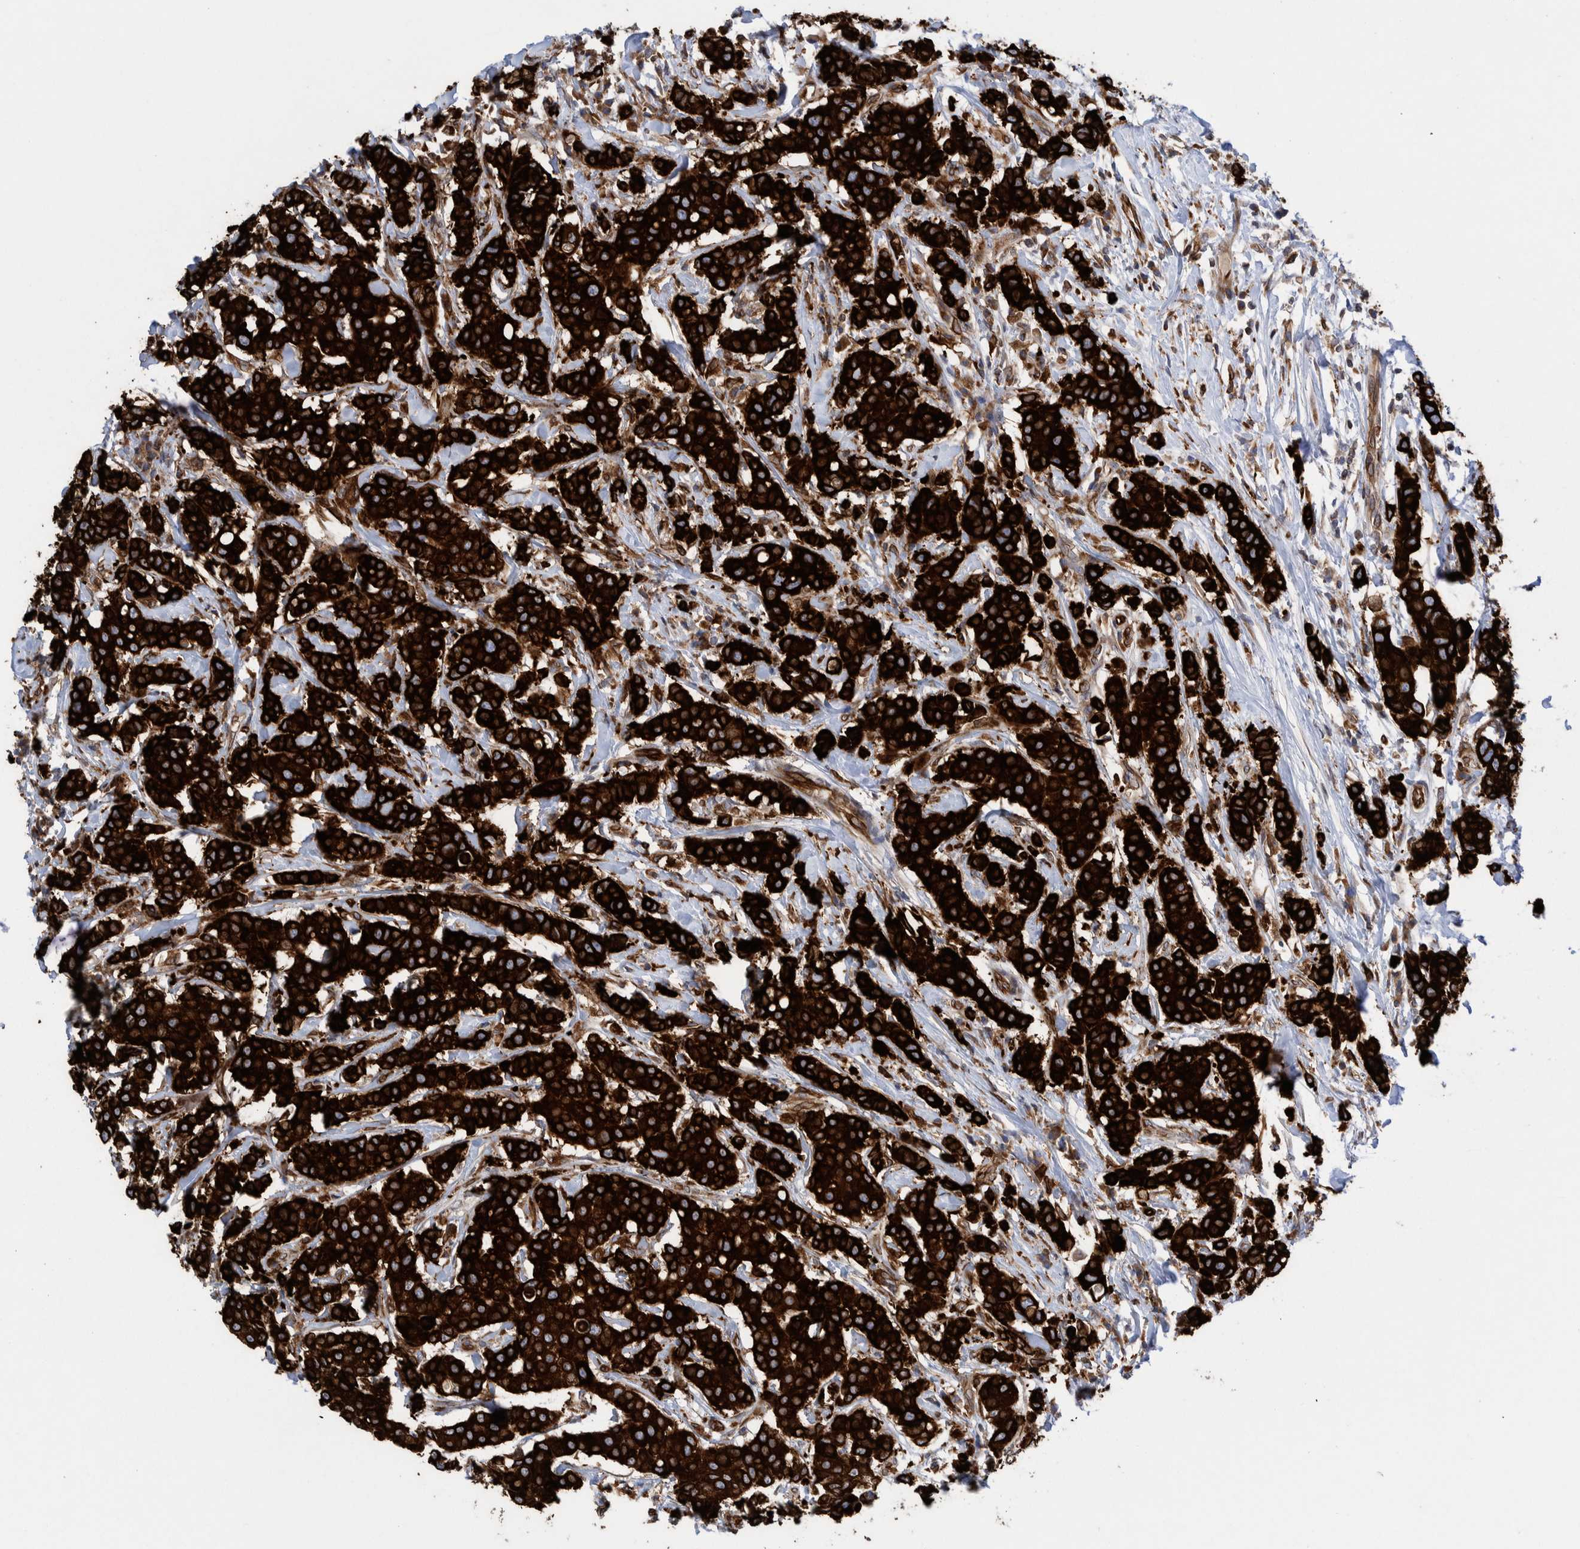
{"staining": {"intensity": "strong", "quantity": ">75%", "location": "cytoplasmic/membranous"}, "tissue": "breast cancer", "cell_type": "Tumor cells", "image_type": "cancer", "snomed": [{"axis": "morphology", "description": "Duct carcinoma"}, {"axis": "topography", "description": "Breast"}], "caption": "Breast invasive ductal carcinoma stained for a protein (brown) exhibits strong cytoplasmic/membranous positive staining in approximately >75% of tumor cells.", "gene": "THEM6", "patient": {"sex": "female", "age": 27}}